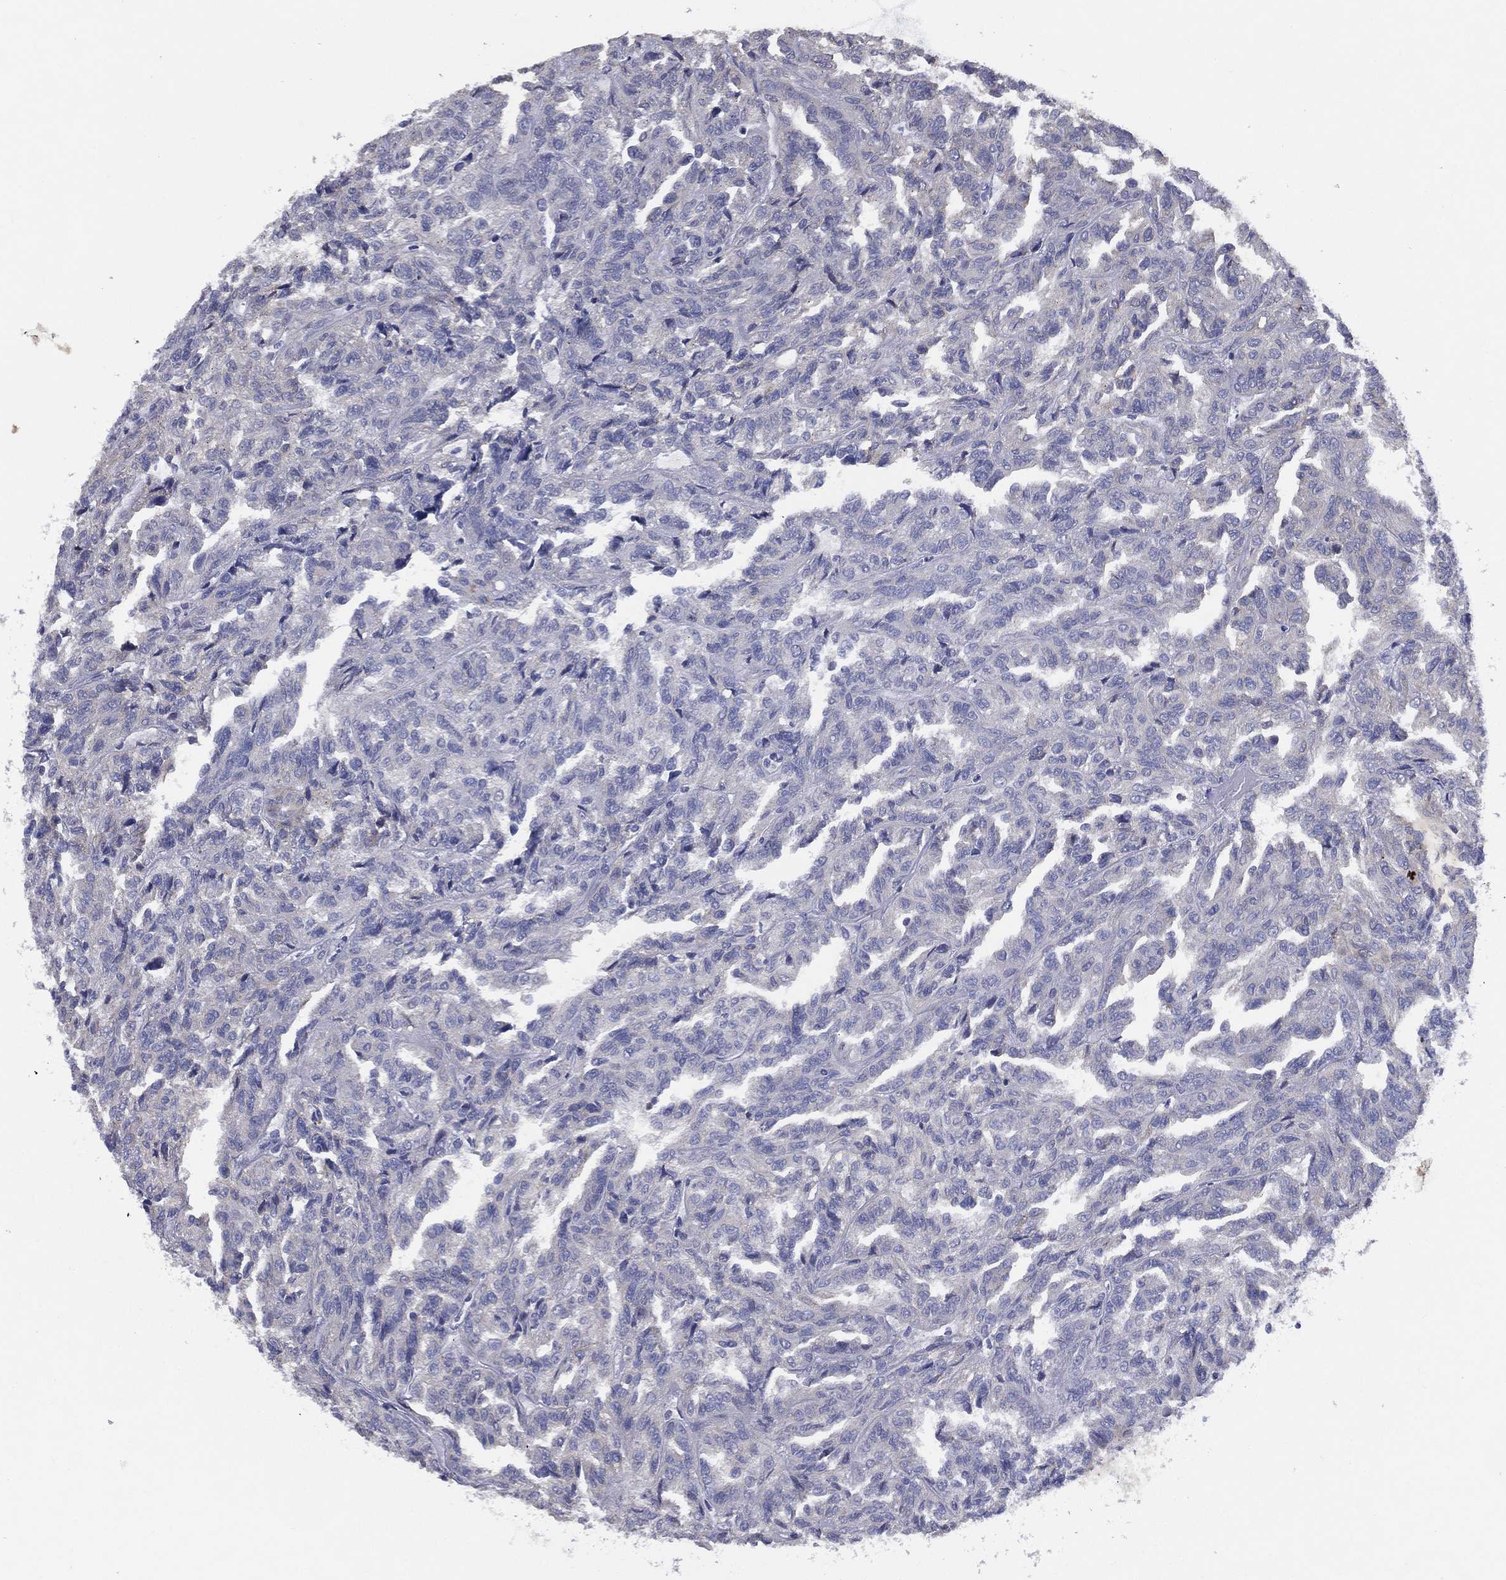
{"staining": {"intensity": "negative", "quantity": "none", "location": "none"}, "tissue": "renal cancer", "cell_type": "Tumor cells", "image_type": "cancer", "snomed": [{"axis": "morphology", "description": "Adenocarcinoma, NOS"}, {"axis": "topography", "description": "Kidney"}], "caption": "A high-resolution histopathology image shows immunohistochemistry staining of renal cancer, which displays no significant positivity in tumor cells.", "gene": "SLC13A4", "patient": {"sex": "male", "age": 79}}